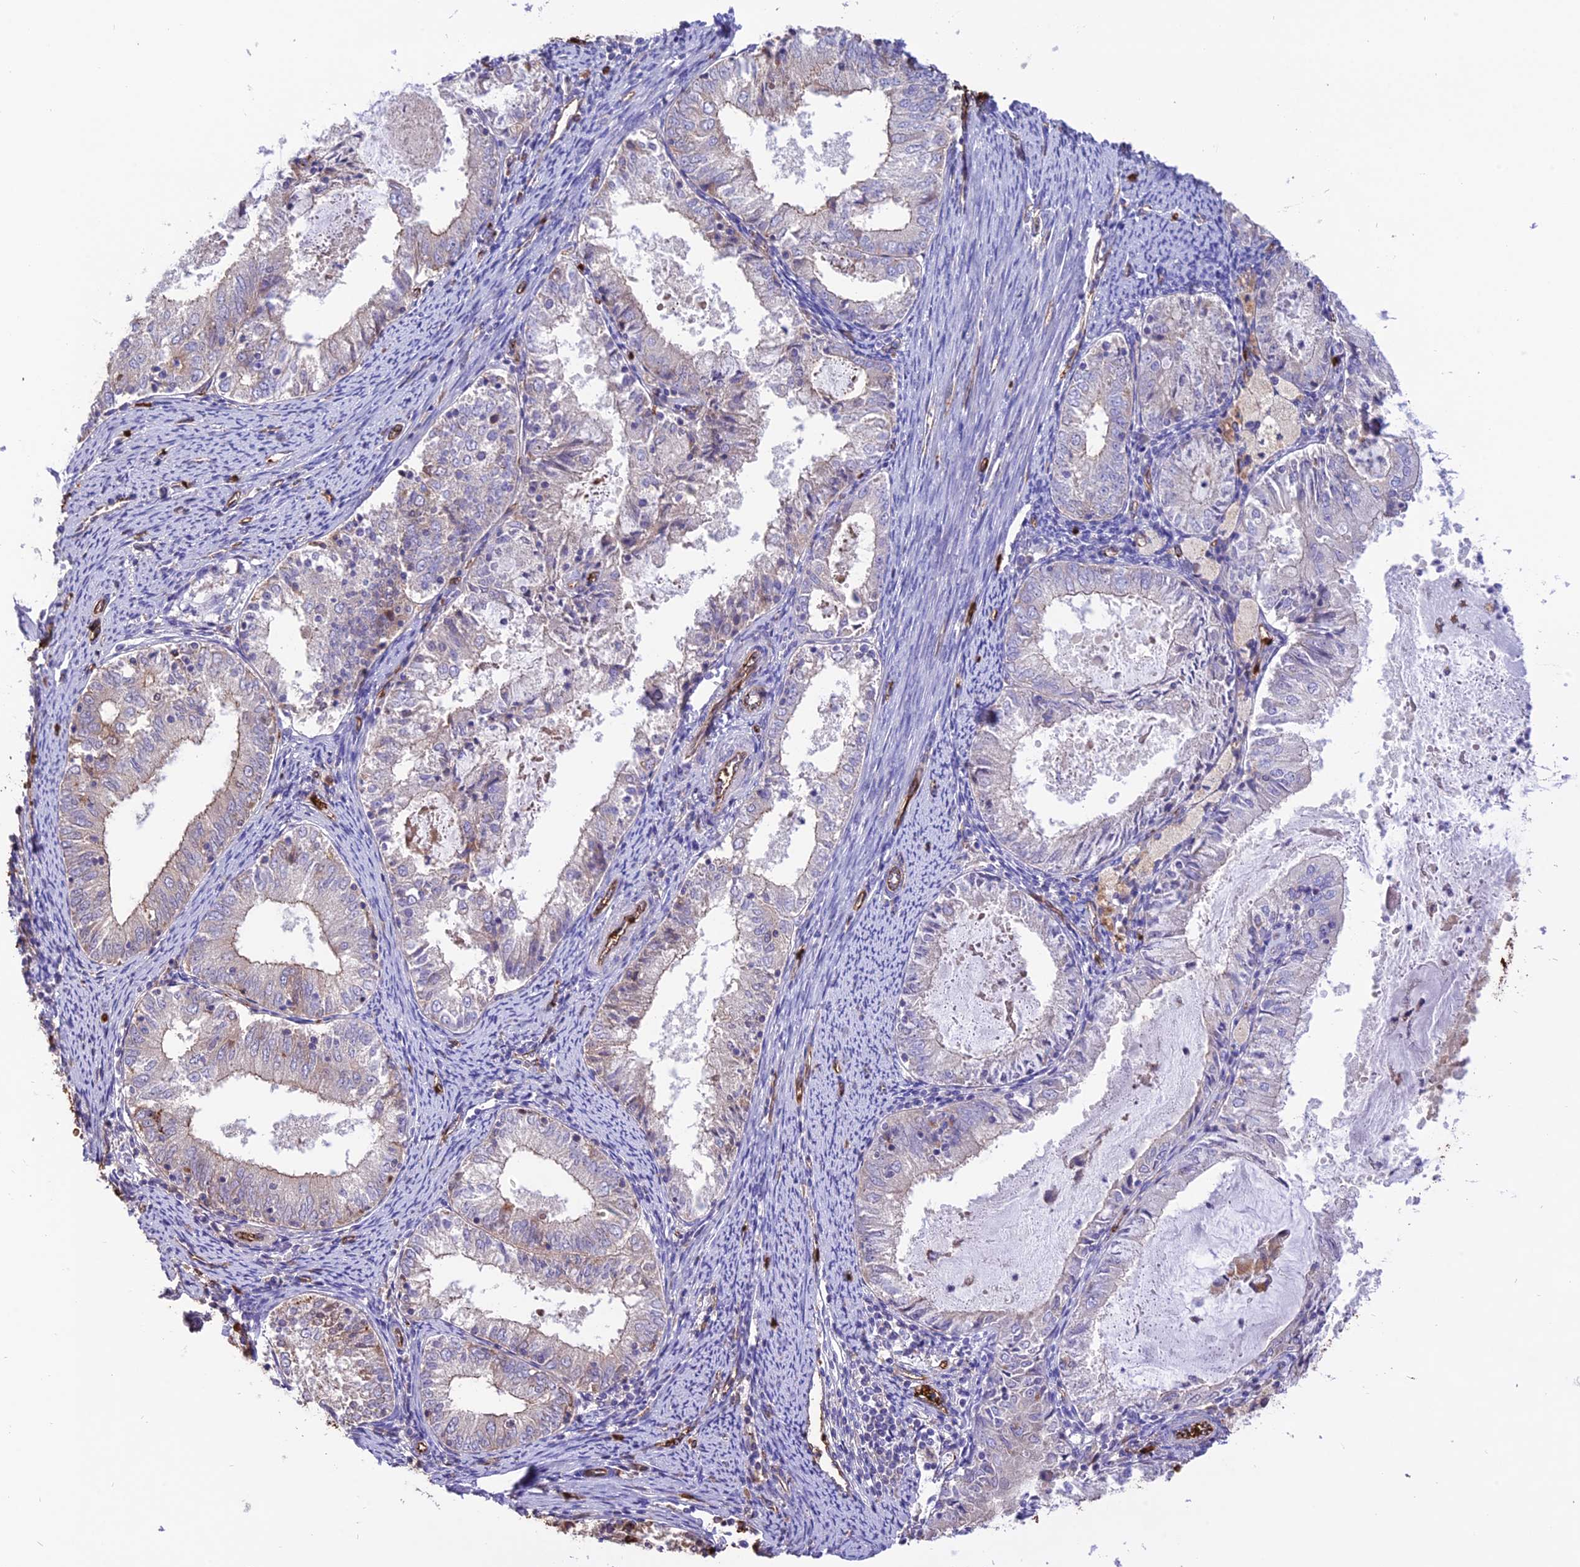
{"staining": {"intensity": "moderate", "quantity": "<25%", "location": "cytoplasmic/membranous"}, "tissue": "endometrial cancer", "cell_type": "Tumor cells", "image_type": "cancer", "snomed": [{"axis": "morphology", "description": "Adenocarcinoma, NOS"}, {"axis": "topography", "description": "Endometrium"}], "caption": "This image reveals immunohistochemistry staining of endometrial adenocarcinoma, with low moderate cytoplasmic/membranous staining in approximately <25% of tumor cells.", "gene": "TTC4", "patient": {"sex": "female", "age": 57}}